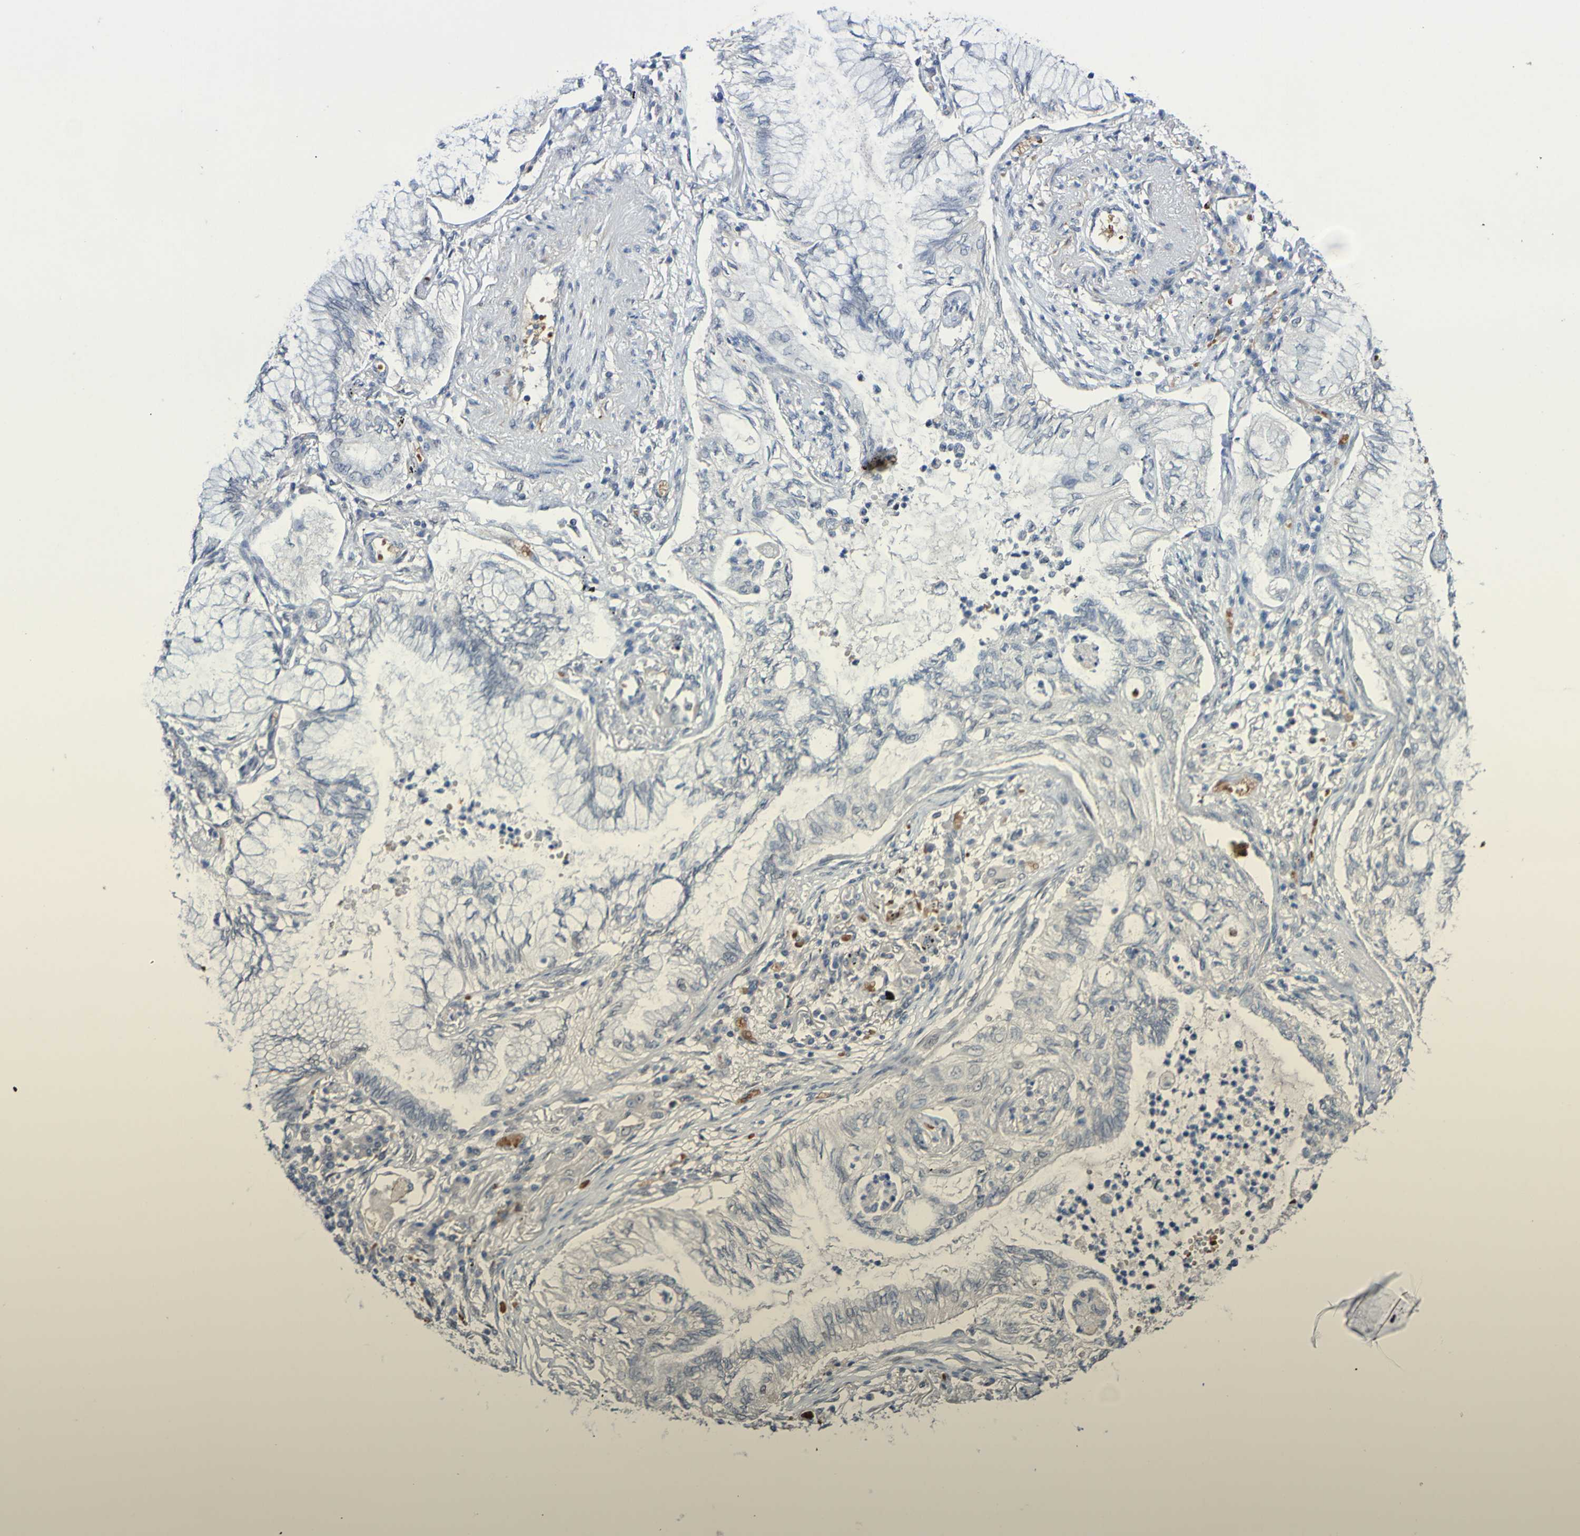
{"staining": {"intensity": "negative", "quantity": "none", "location": "none"}, "tissue": "lung cancer", "cell_type": "Tumor cells", "image_type": "cancer", "snomed": [{"axis": "morphology", "description": "Normal tissue, NOS"}, {"axis": "morphology", "description": "Adenocarcinoma, NOS"}, {"axis": "topography", "description": "Bronchus"}, {"axis": "topography", "description": "Lung"}], "caption": "Protein analysis of lung cancer displays no significant expression in tumor cells.", "gene": "PCGF1", "patient": {"sex": "female", "age": 70}}